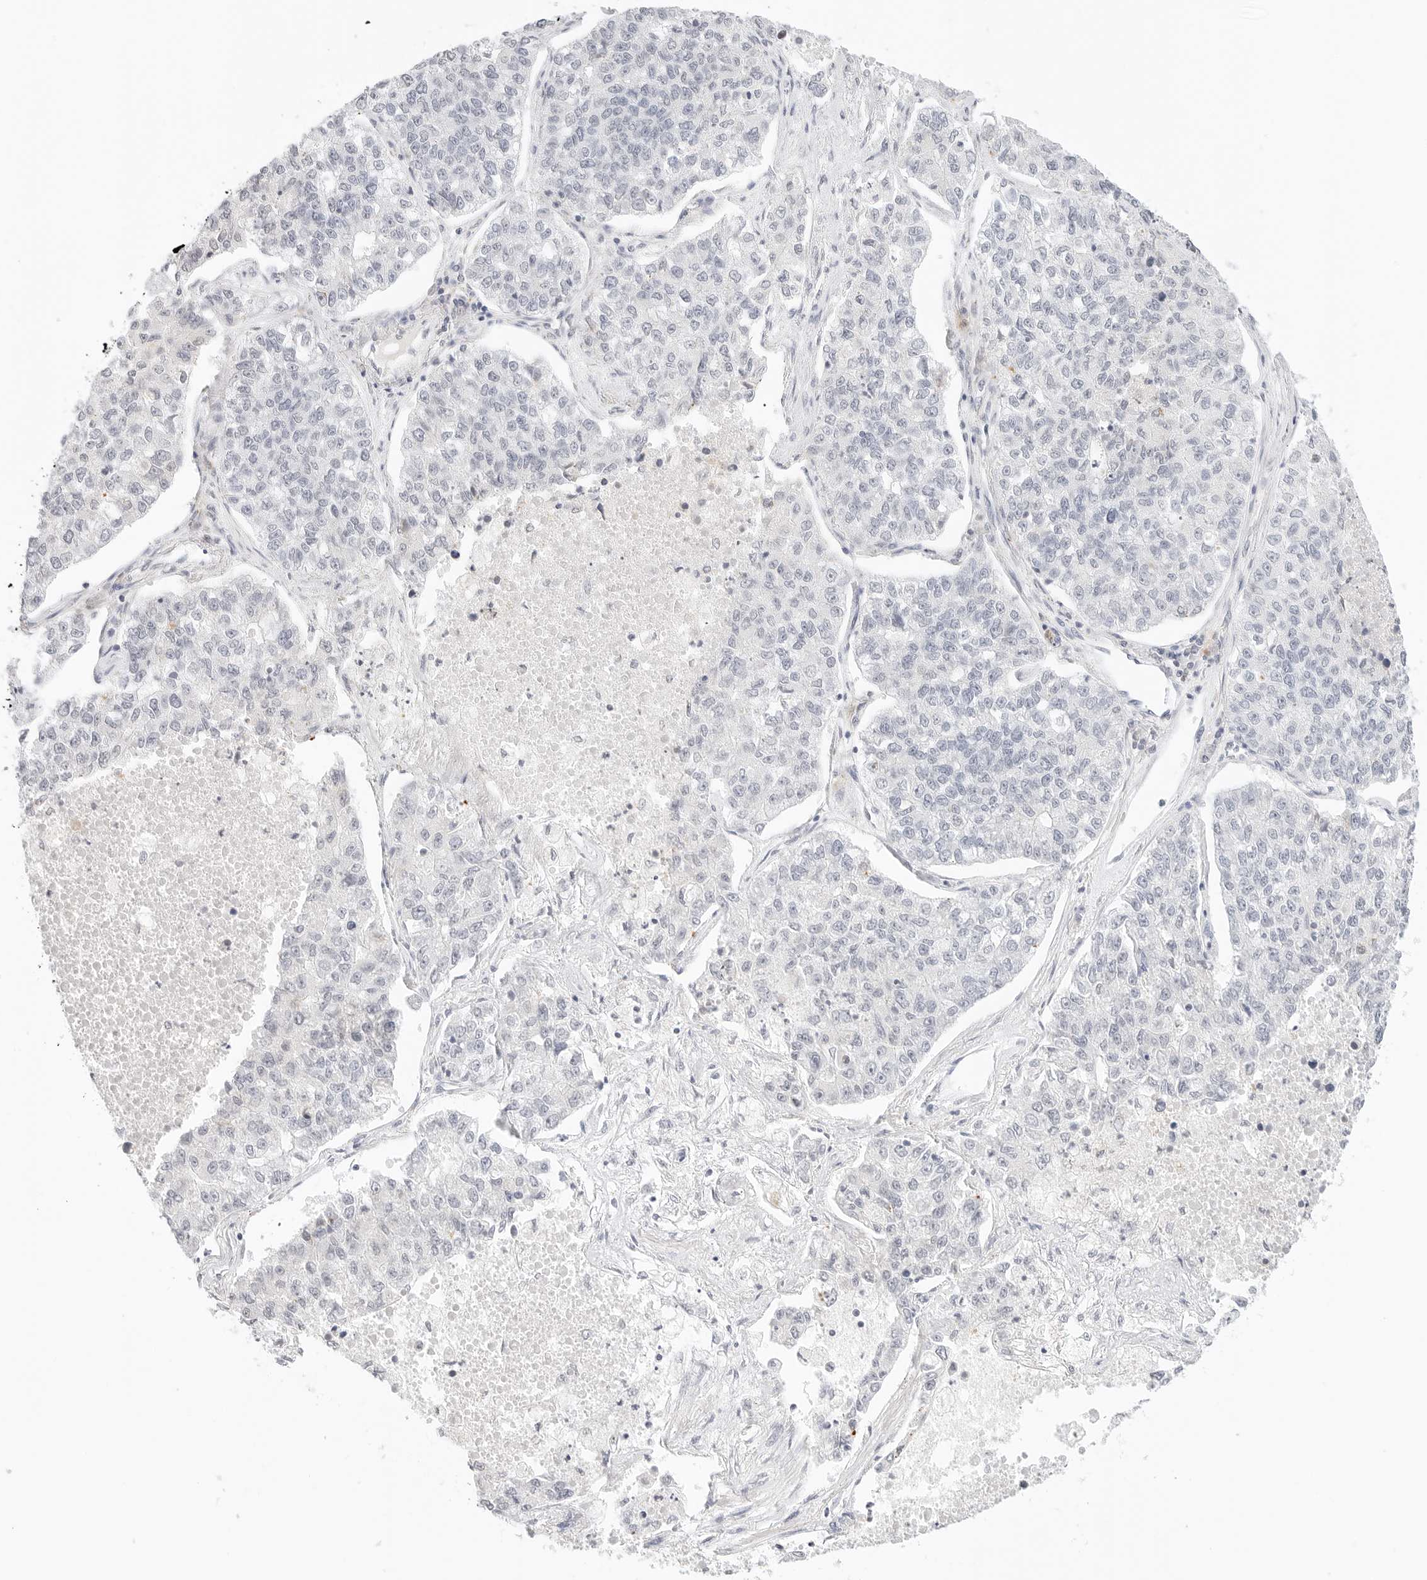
{"staining": {"intensity": "negative", "quantity": "none", "location": "none"}, "tissue": "lung cancer", "cell_type": "Tumor cells", "image_type": "cancer", "snomed": [{"axis": "morphology", "description": "Adenocarcinoma, NOS"}, {"axis": "topography", "description": "Lung"}], "caption": "An IHC histopathology image of lung cancer is shown. There is no staining in tumor cells of lung cancer. Nuclei are stained in blue.", "gene": "XKR4", "patient": {"sex": "male", "age": 49}}